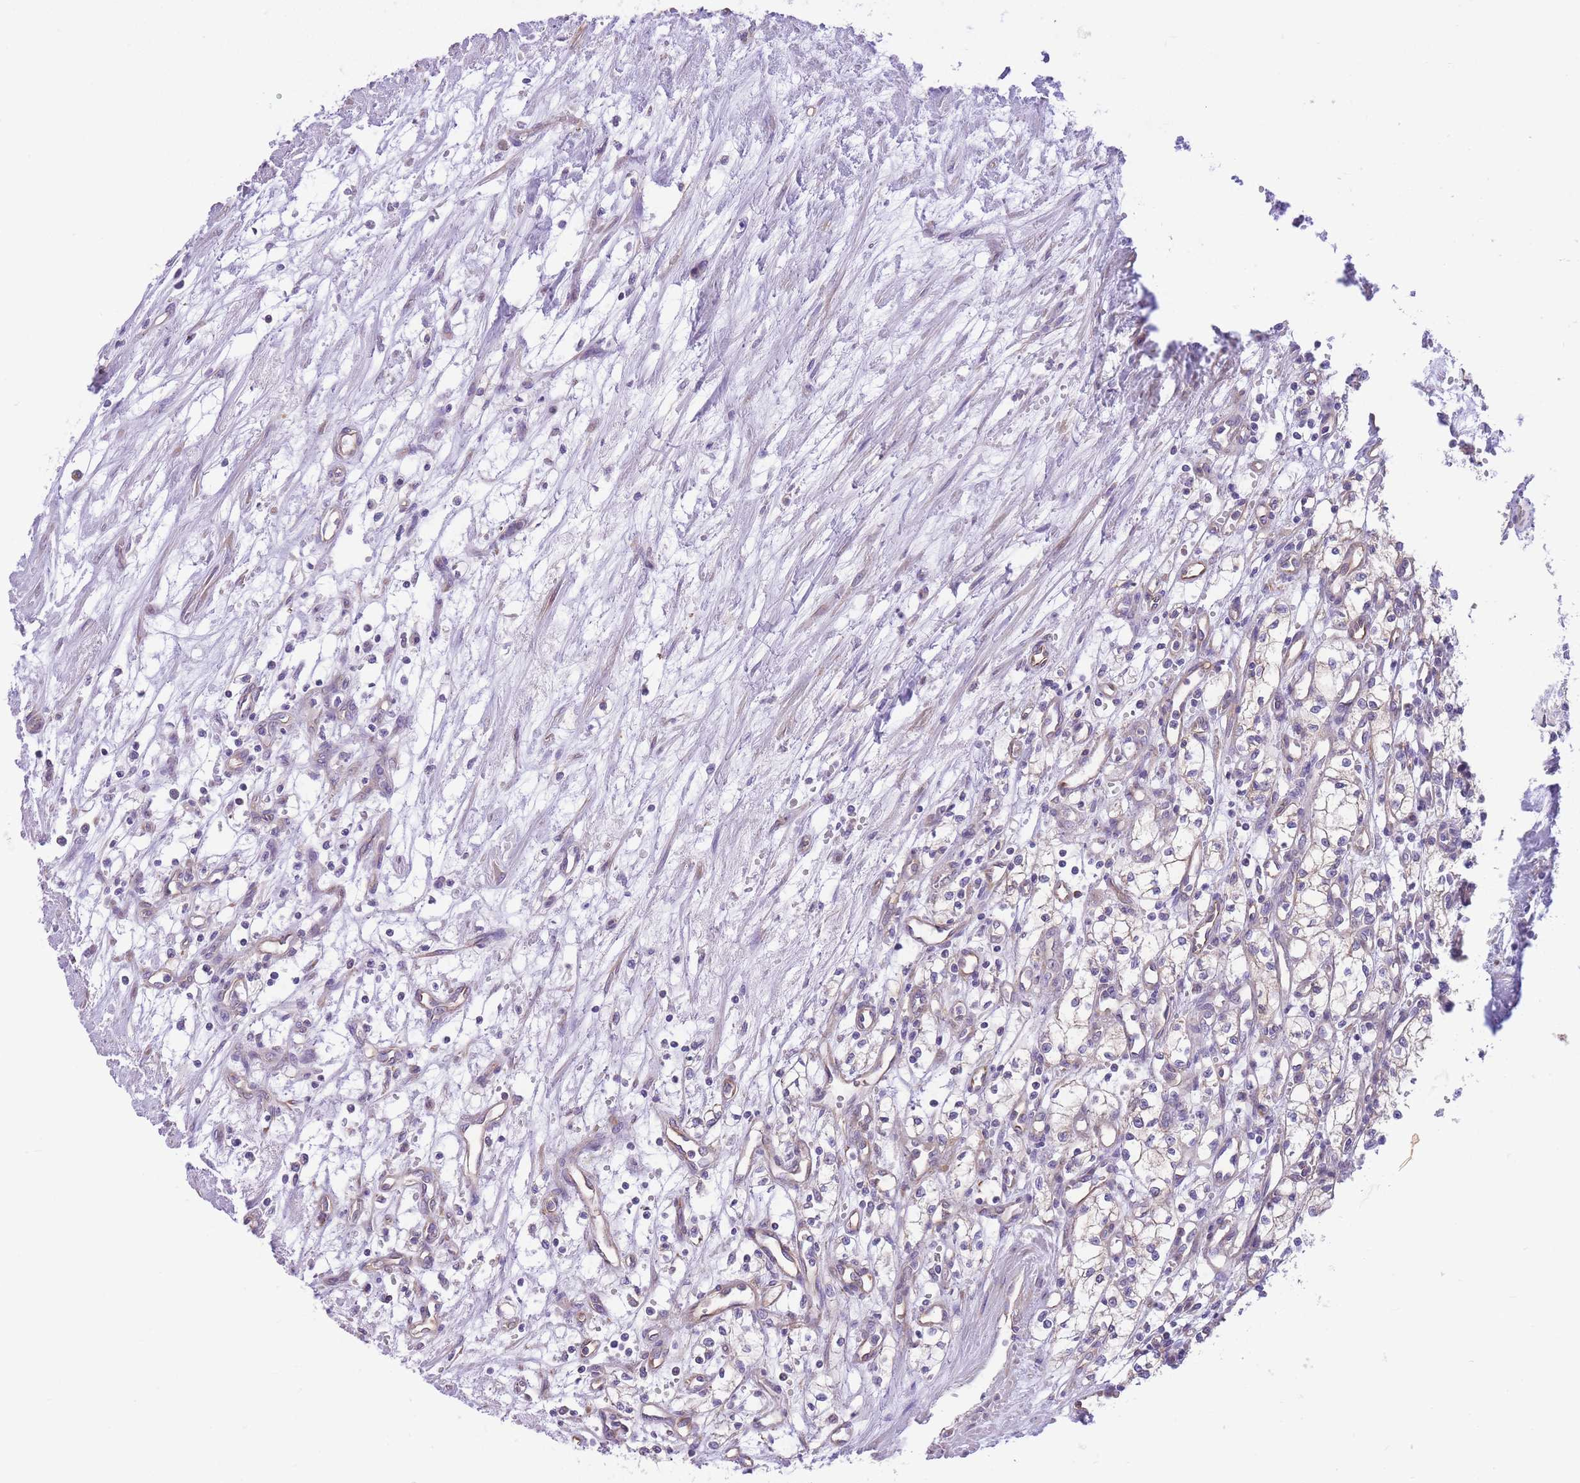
{"staining": {"intensity": "negative", "quantity": "none", "location": "none"}, "tissue": "renal cancer", "cell_type": "Tumor cells", "image_type": "cancer", "snomed": [{"axis": "morphology", "description": "Adenocarcinoma, NOS"}, {"axis": "topography", "description": "Kidney"}], "caption": "IHC of human renal cancer (adenocarcinoma) exhibits no expression in tumor cells. The staining is performed using DAB (3,3'-diaminobenzidine) brown chromogen with nuclei counter-stained in using hematoxylin.", "gene": "RHOU", "patient": {"sex": "male", "age": 59}}